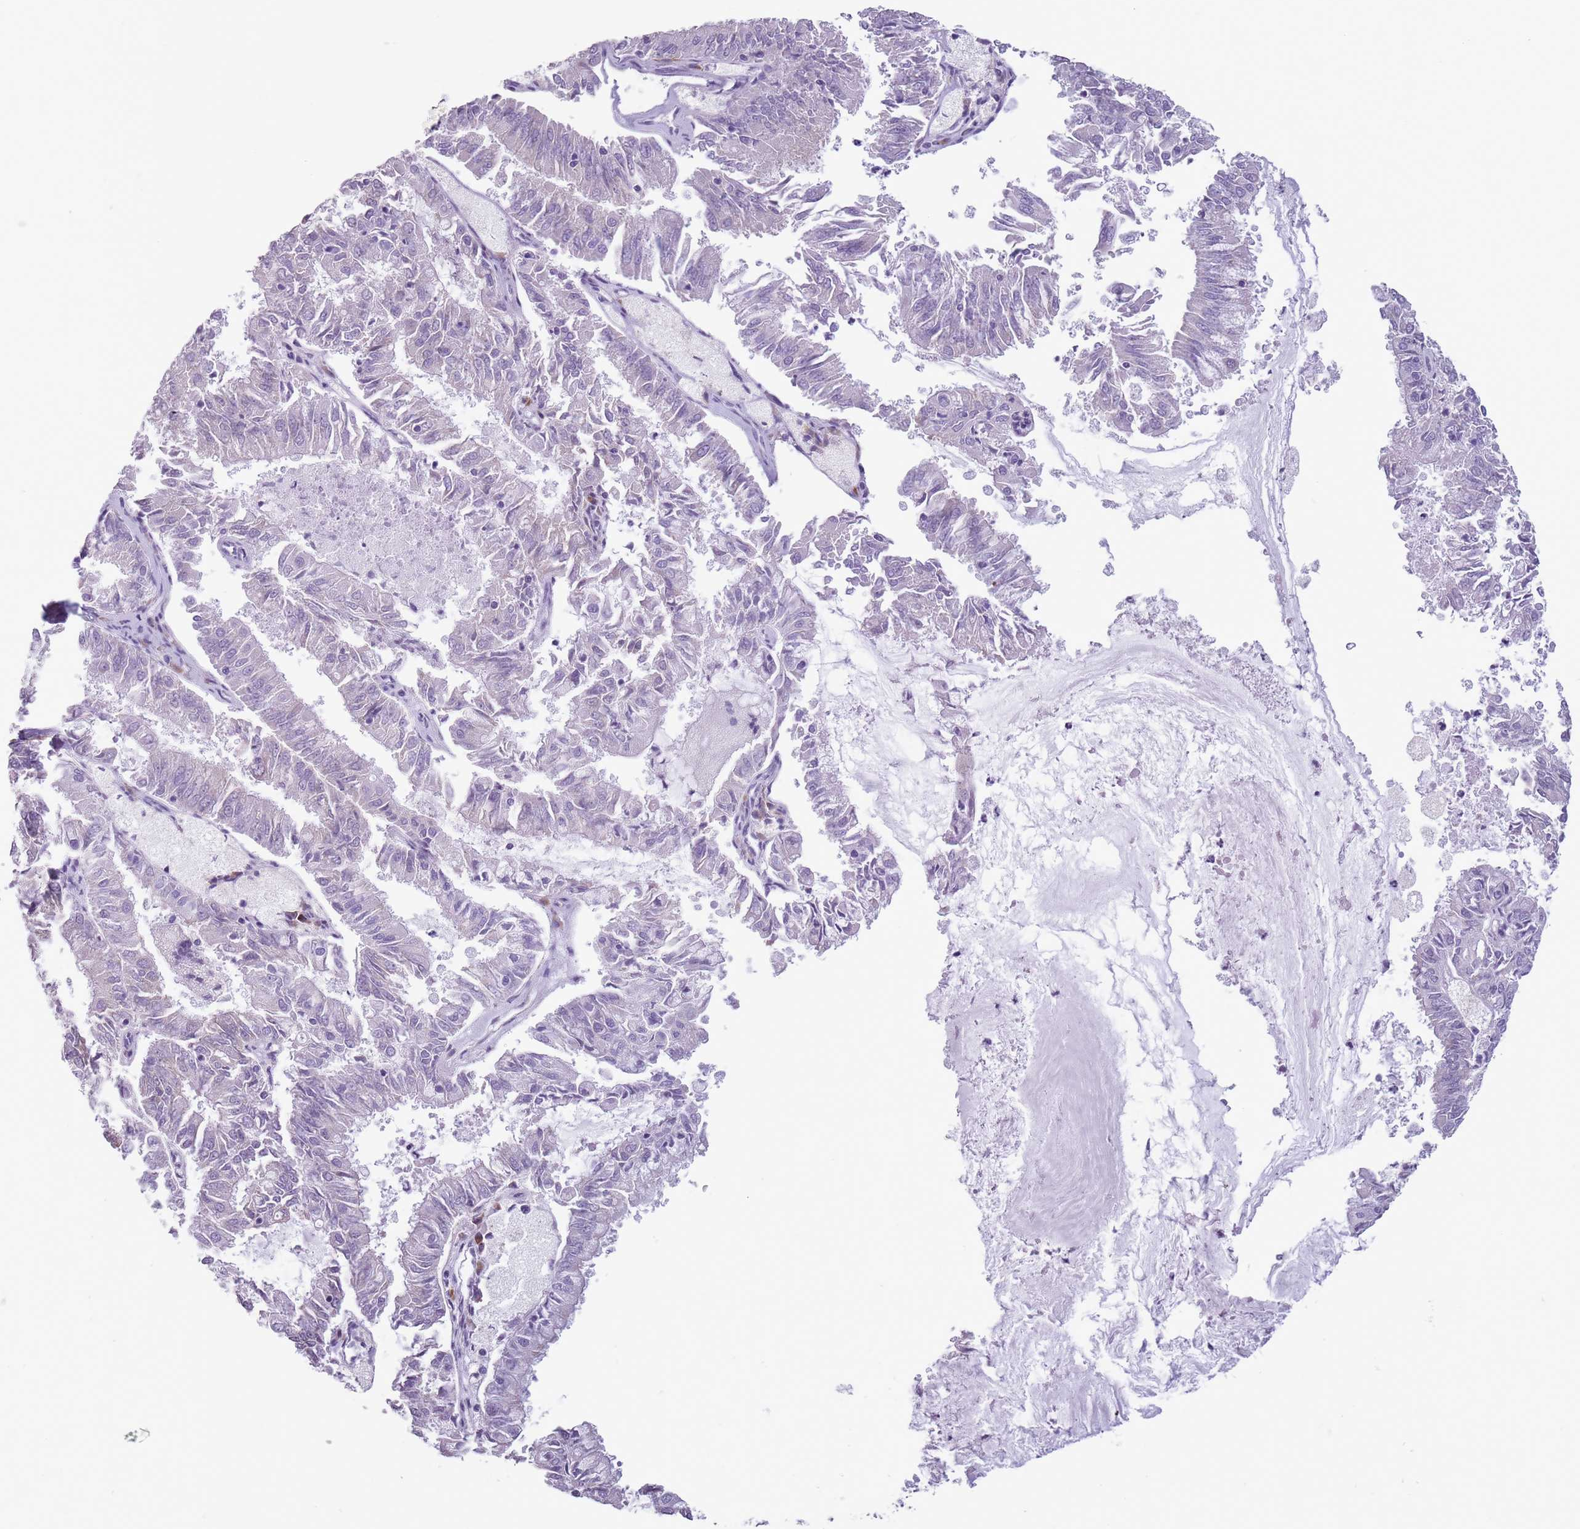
{"staining": {"intensity": "negative", "quantity": "none", "location": "none"}, "tissue": "endometrial cancer", "cell_type": "Tumor cells", "image_type": "cancer", "snomed": [{"axis": "morphology", "description": "Adenocarcinoma, NOS"}, {"axis": "topography", "description": "Endometrium"}], "caption": "The histopathology image displays no staining of tumor cells in adenocarcinoma (endometrial).", "gene": "HYOU1", "patient": {"sex": "female", "age": 57}}